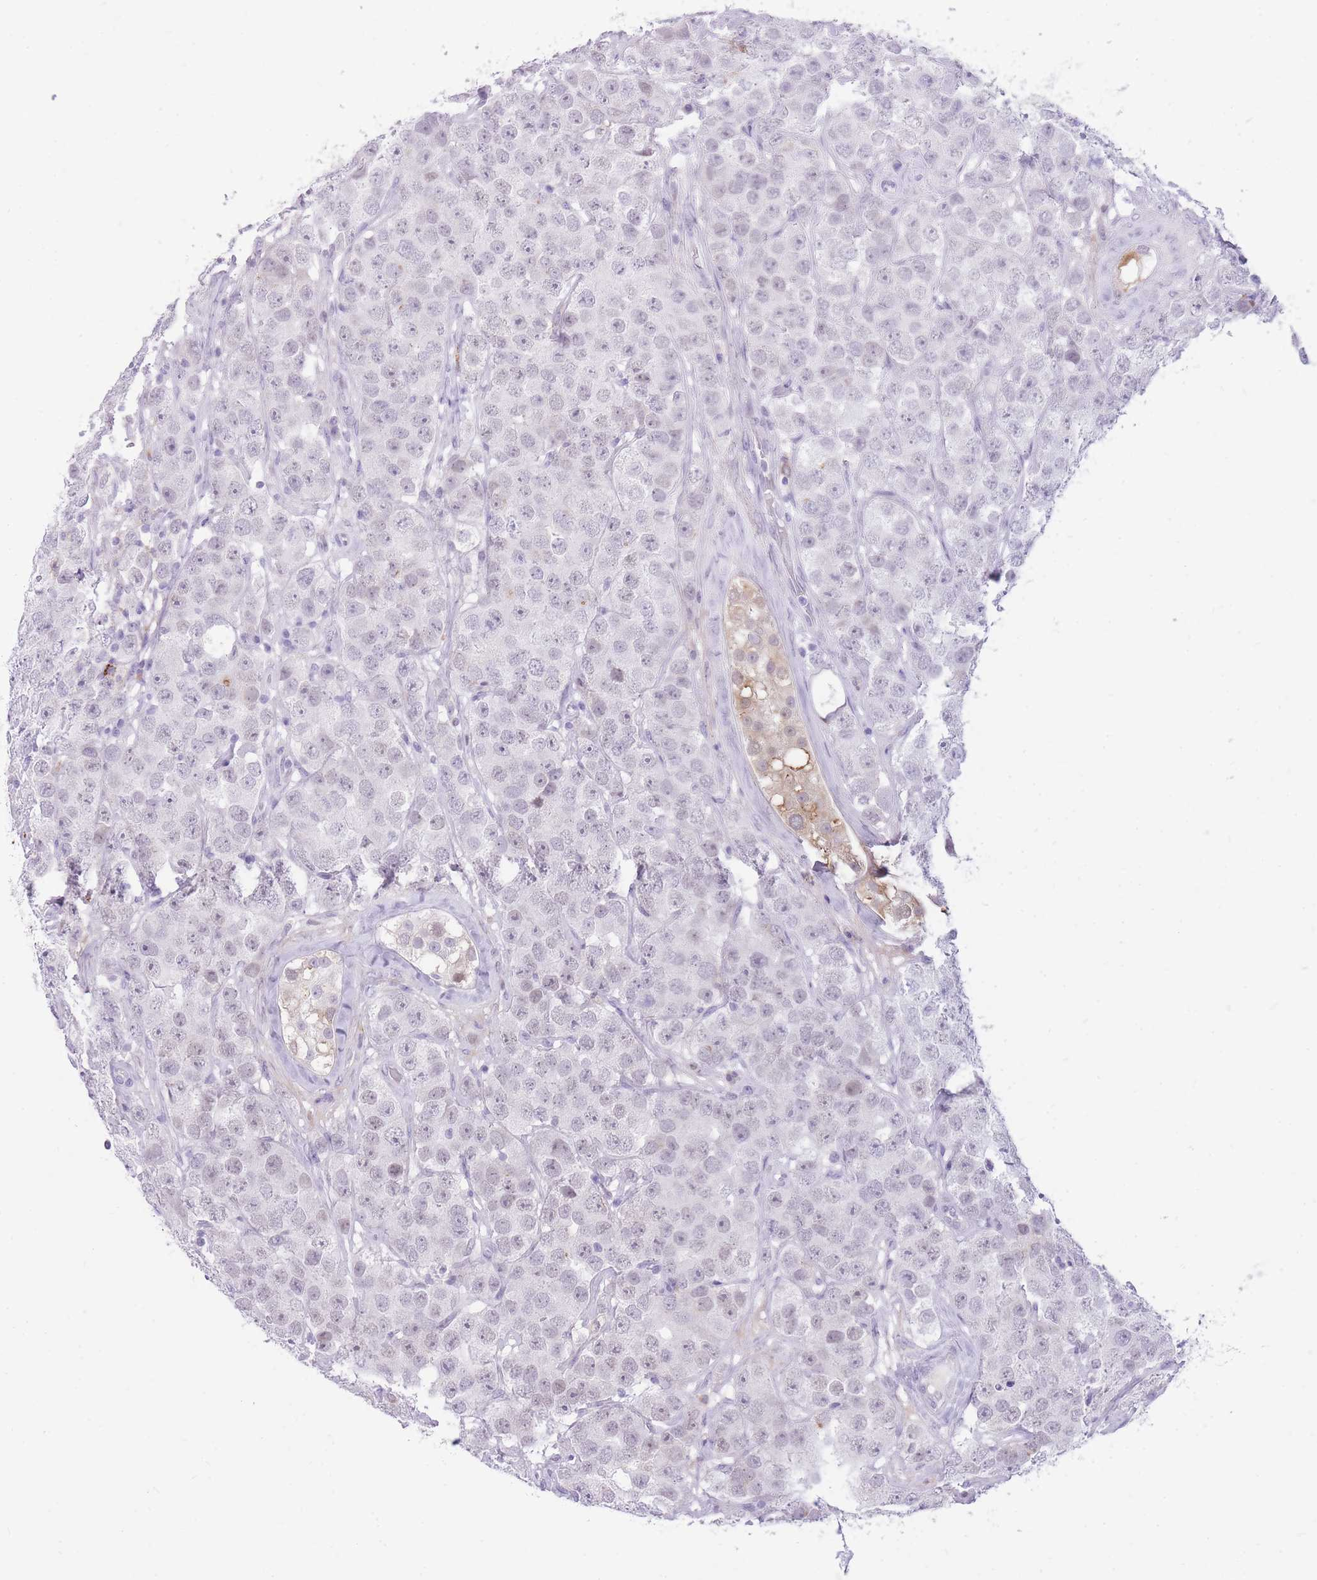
{"staining": {"intensity": "weak", "quantity": ">75%", "location": "nuclear"}, "tissue": "testis cancer", "cell_type": "Tumor cells", "image_type": "cancer", "snomed": [{"axis": "morphology", "description": "Seminoma, NOS"}, {"axis": "topography", "description": "Testis"}], "caption": "Brown immunohistochemical staining in testis cancer (seminoma) exhibits weak nuclear positivity in about >75% of tumor cells.", "gene": "MEIS3", "patient": {"sex": "male", "age": 28}}